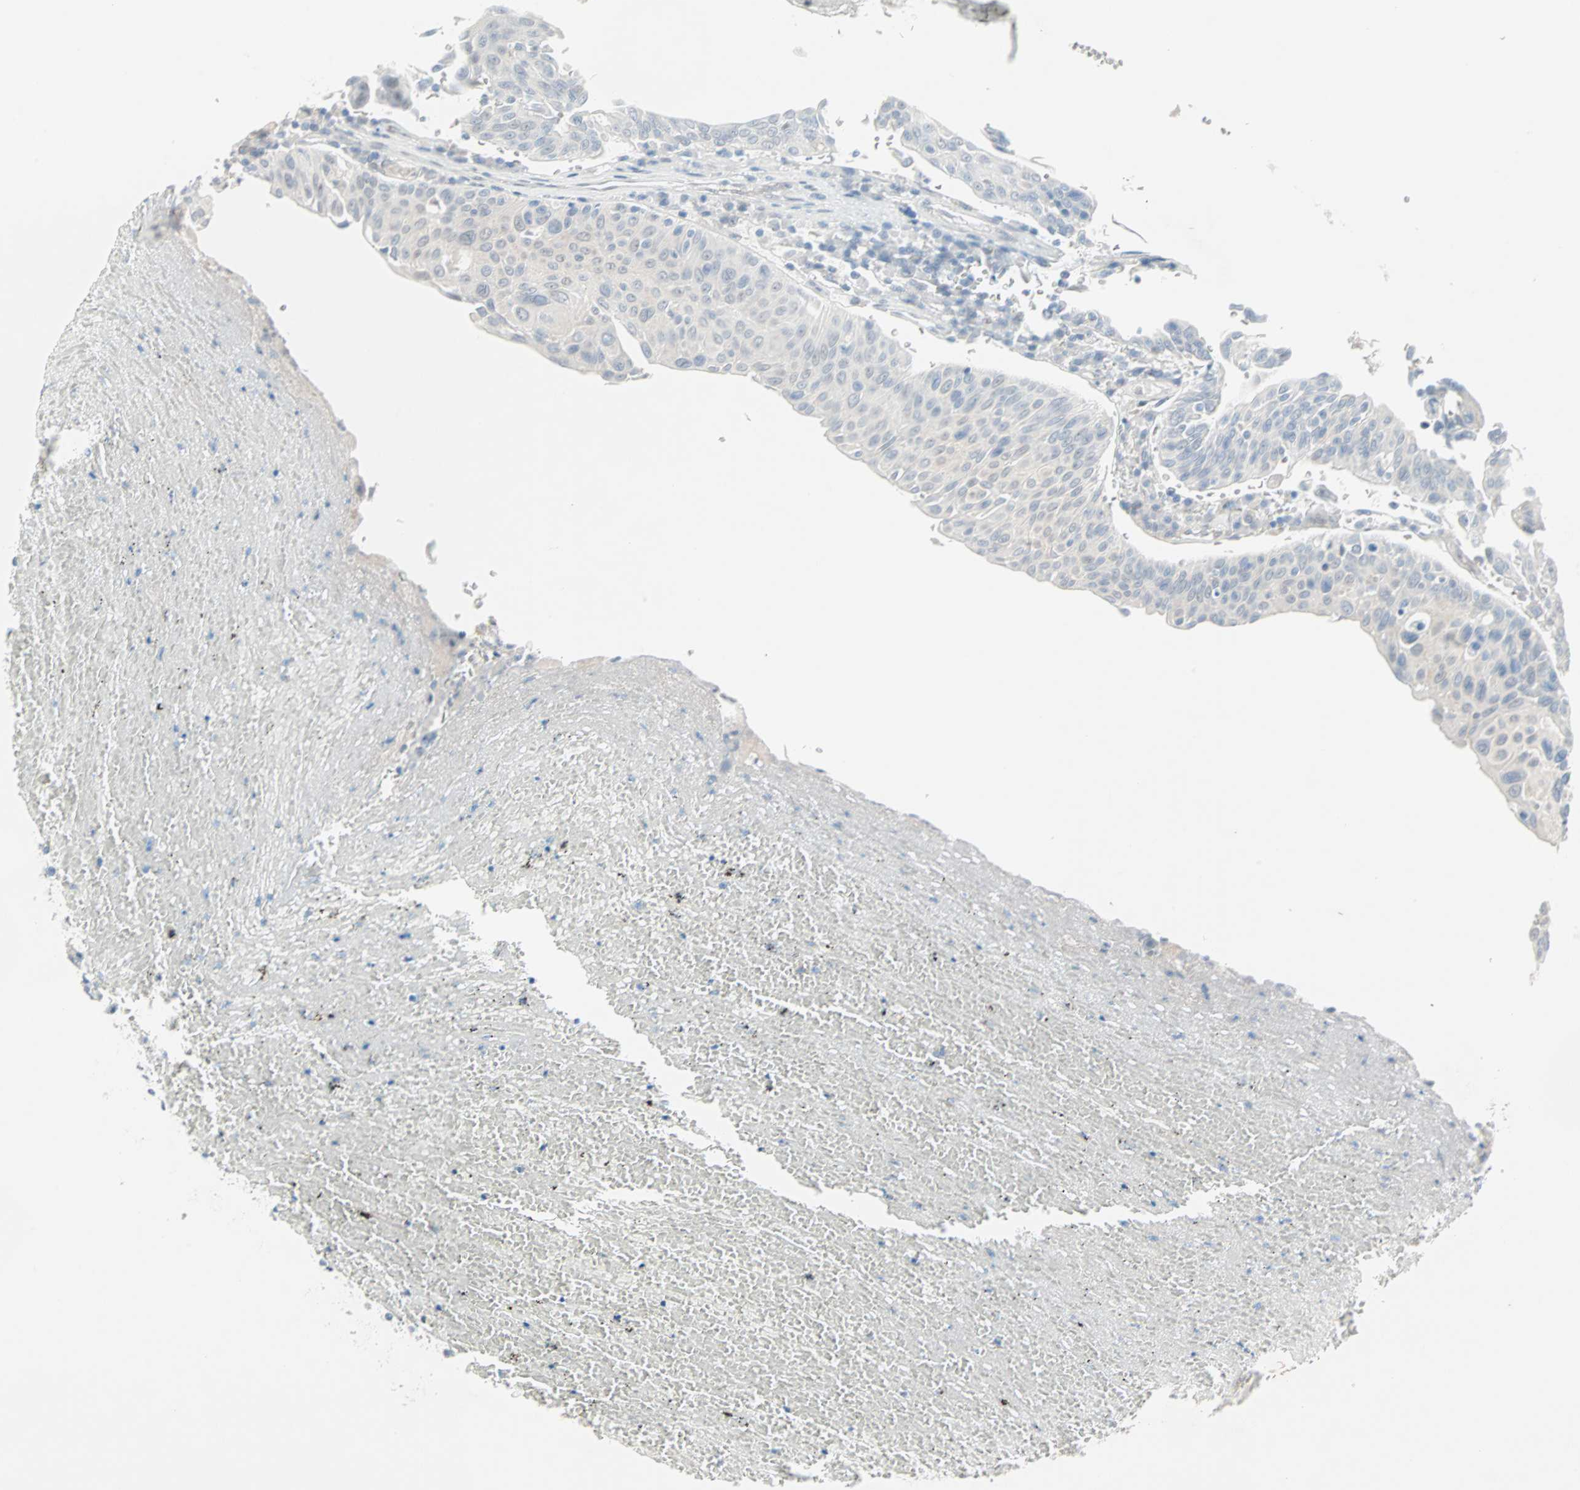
{"staining": {"intensity": "negative", "quantity": "none", "location": "none"}, "tissue": "urothelial cancer", "cell_type": "Tumor cells", "image_type": "cancer", "snomed": [{"axis": "morphology", "description": "Urothelial carcinoma, High grade"}, {"axis": "topography", "description": "Urinary bladder"}], "caption": "Immunohistochemistry (IHC) histopathology image of neoplastic tissue: urothelial cancer stained with DAB (3,3'-diaminobenzidine) displays no significant protein staining in tumor cells.", "gene": "CAND2", "patient": {"sex": "male", "age": 66}}